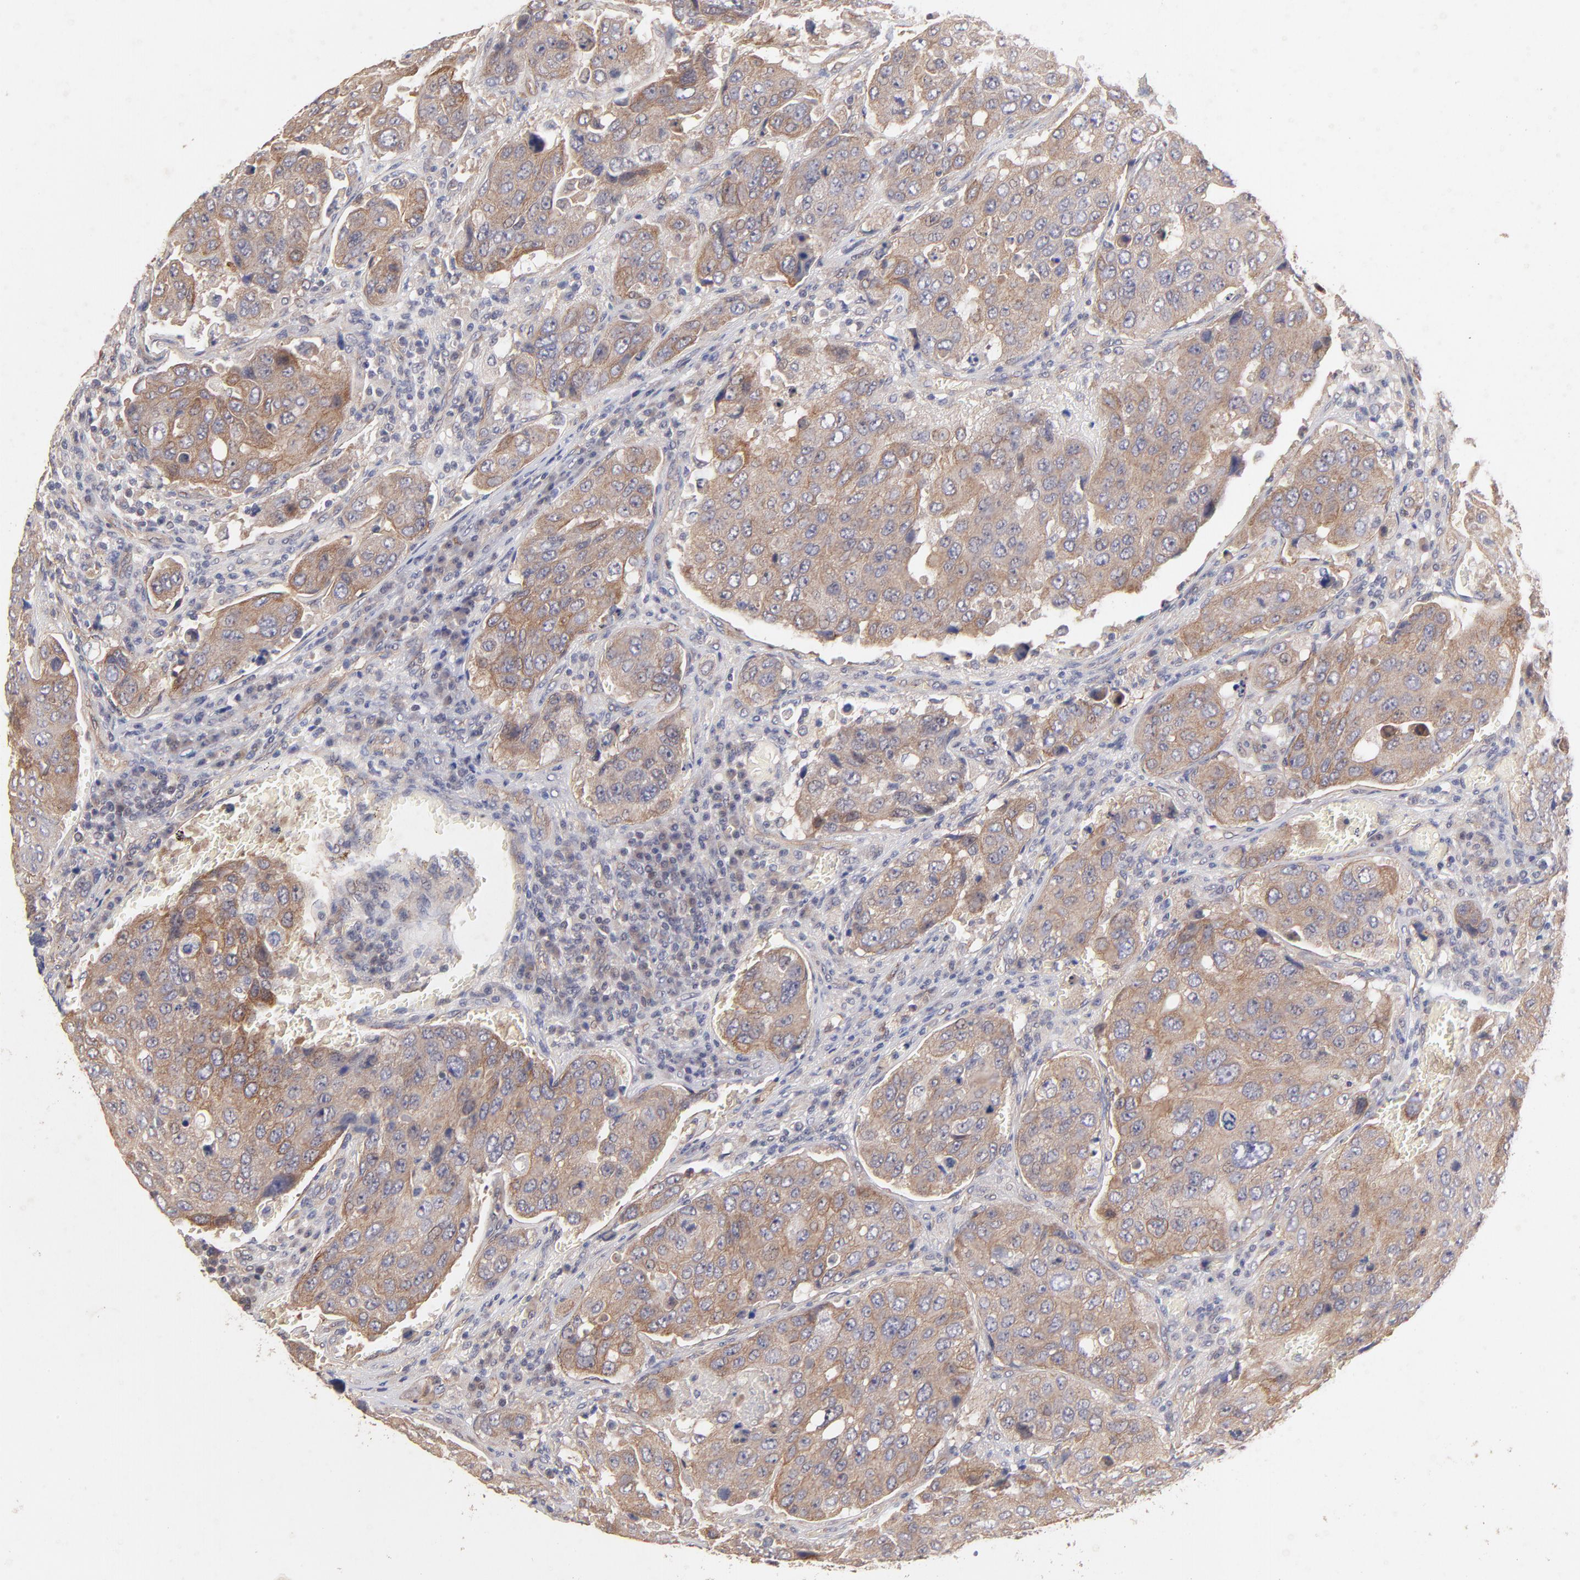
{"staining": {"intensity": "moderate", "quantity": ">75%", "location": "cytoplasmic/membranous"}, "tissue": "urothelial cancer", "cell_type": "Tumor cells", "image_type": "cancer", "snomed": [{"axis": "morphology", "description": "Urothelial carcinoma, High grade"}, {"axis": "topography", "description": "Lymph node"}, {"axis": "topography", "description": "Urinary bladder"}], "caption": "A photomicrograph showing moderate cytoplasmic/membranous expression in about >75% of tumor cells in urothelial carcinoma (high-grade), as visualized by brown immunohistochemical staining.", "gene": "STAP2", "patient": {"sex": "male", "age": 51}}